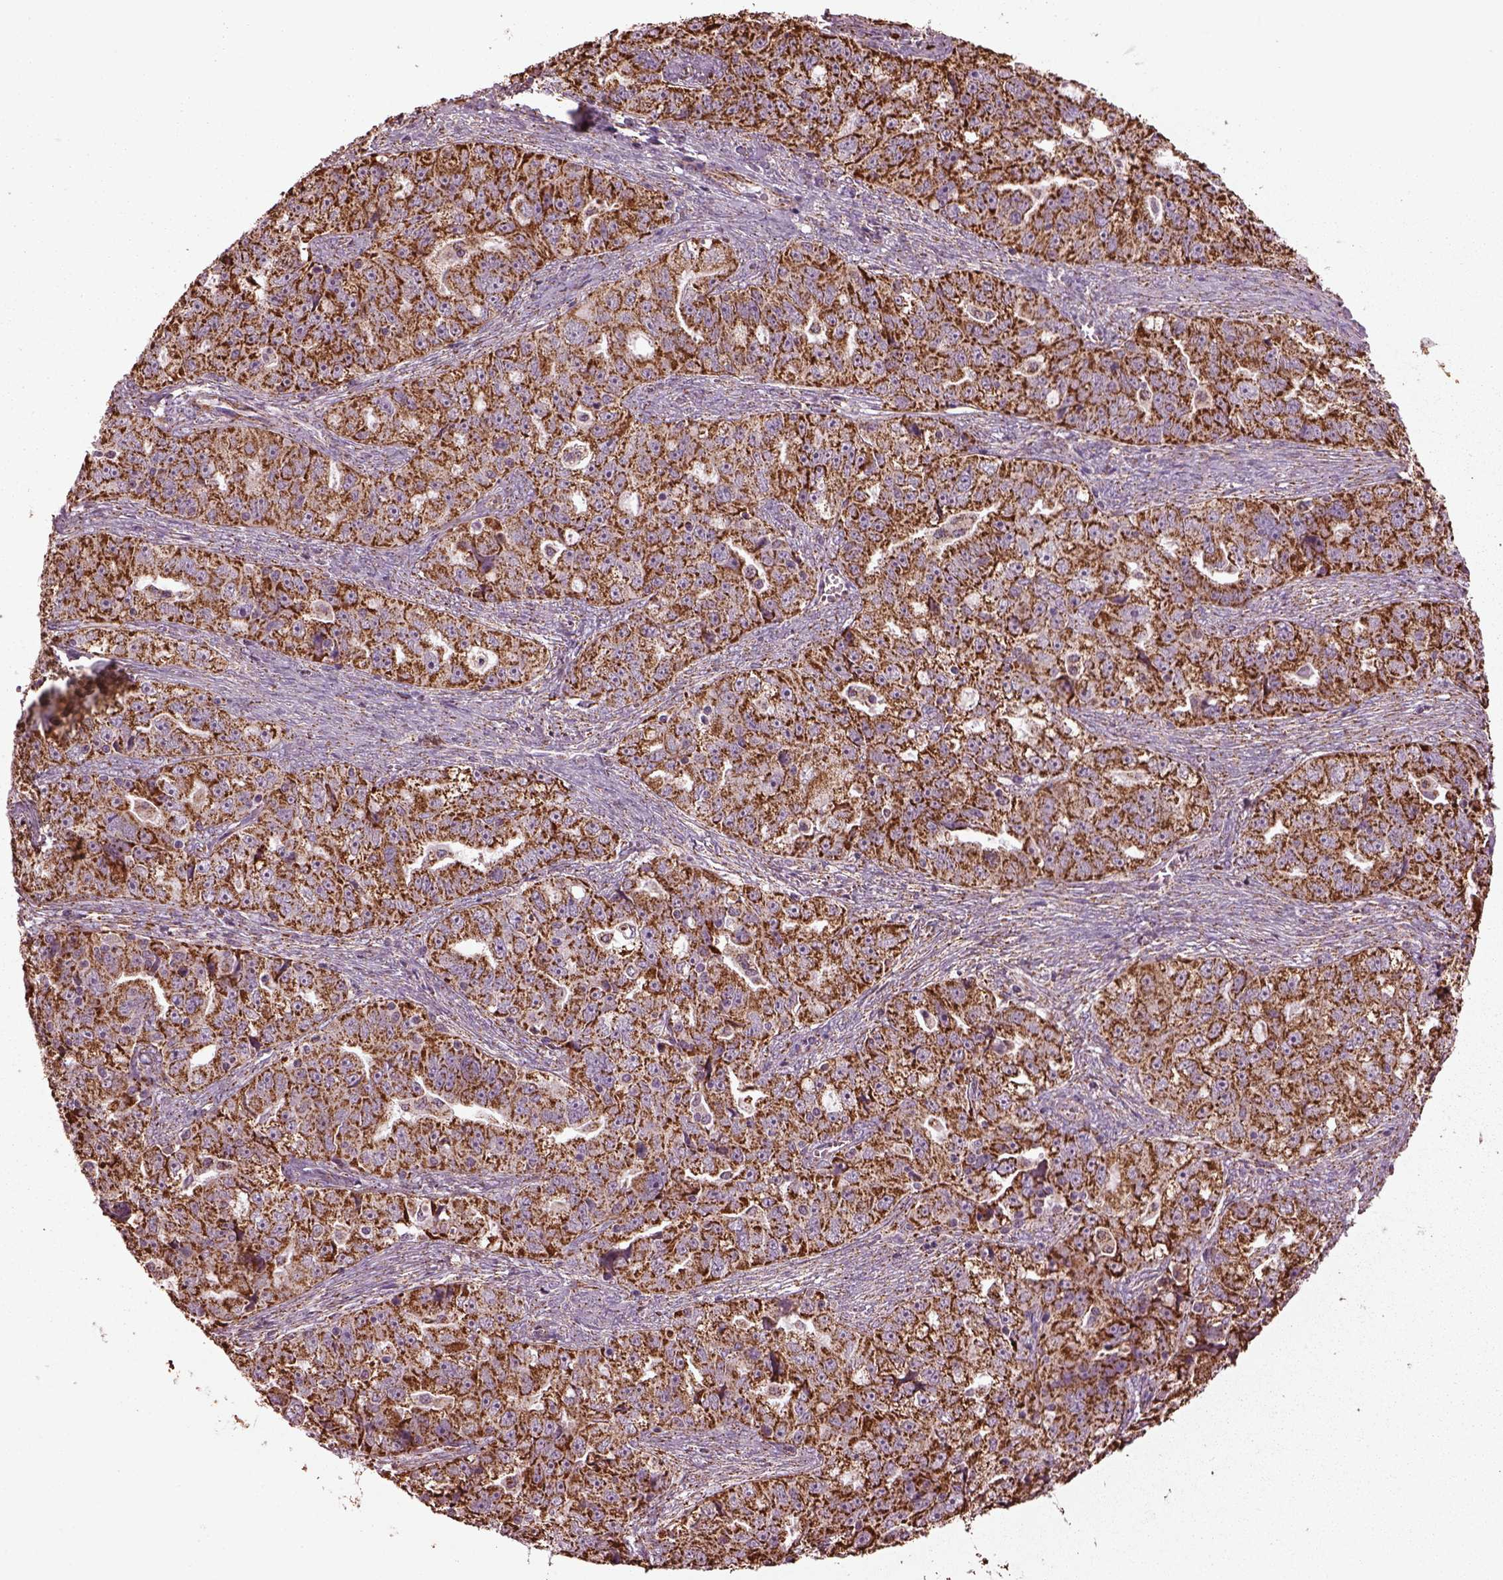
{"staining": {"intensity": "moderate", "quantity": ">75%", "location": "cytoplasmic/membranous"}, "tissue": "ovarian cancer", "cell_type": "Tumor cells", "image_type": "cancer", "snomed": [{"axis": "morphology", "description": "Cystadenocarcinoma, serous, NOS"}, {"axis": "topography", "description": "Ovary"}], "caption": "Moderate cytoplasmic/membranous staining for a protein is identified in about >75% of tumor cells of ovarian cancer (serous cystadenocarcinoma) using IHC.", "gene": "TMEM254", "patient": {"sex": "female", "age": 51}}